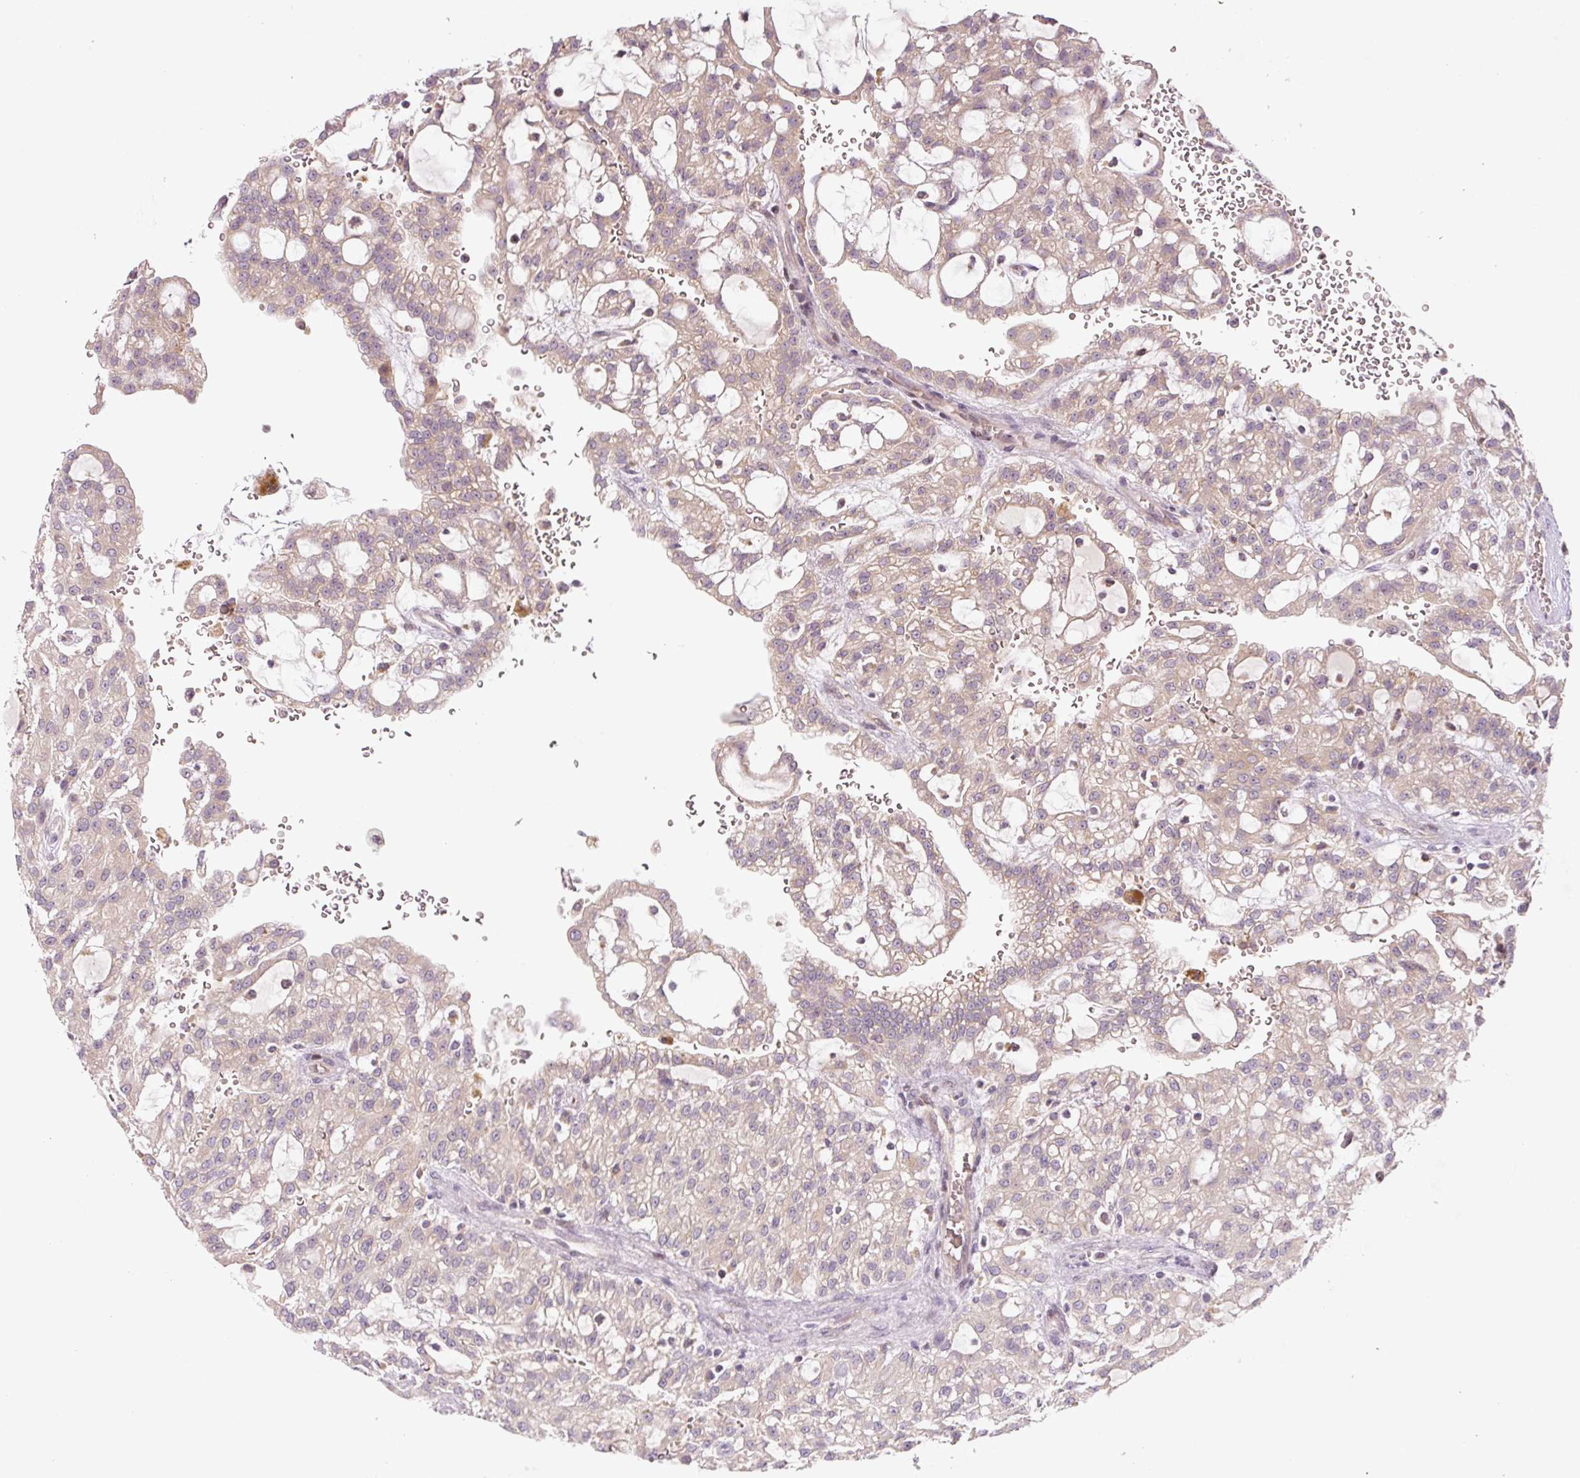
{"staining": {"intensity": "weak", "quantity": ">75%", "location": "cytoplasmic/membranous"}, "tissue": "renal cancer", "cell_type": "Tumor cells", "image_type": "cancer", "snomed": [{"axis": "morphology", "description": "Adenocarcinoma, NOS"}, {"axis": "topography", "description": "Kidney"}], "caption": "This is an image of immunohistochemistry staining of renal adenocarcinoma, which shows weak expression in the cytoplasmic/membranous of tumor cells.", "gene": "YIF1B", "patient": {"sex": "male", "age": 63}}